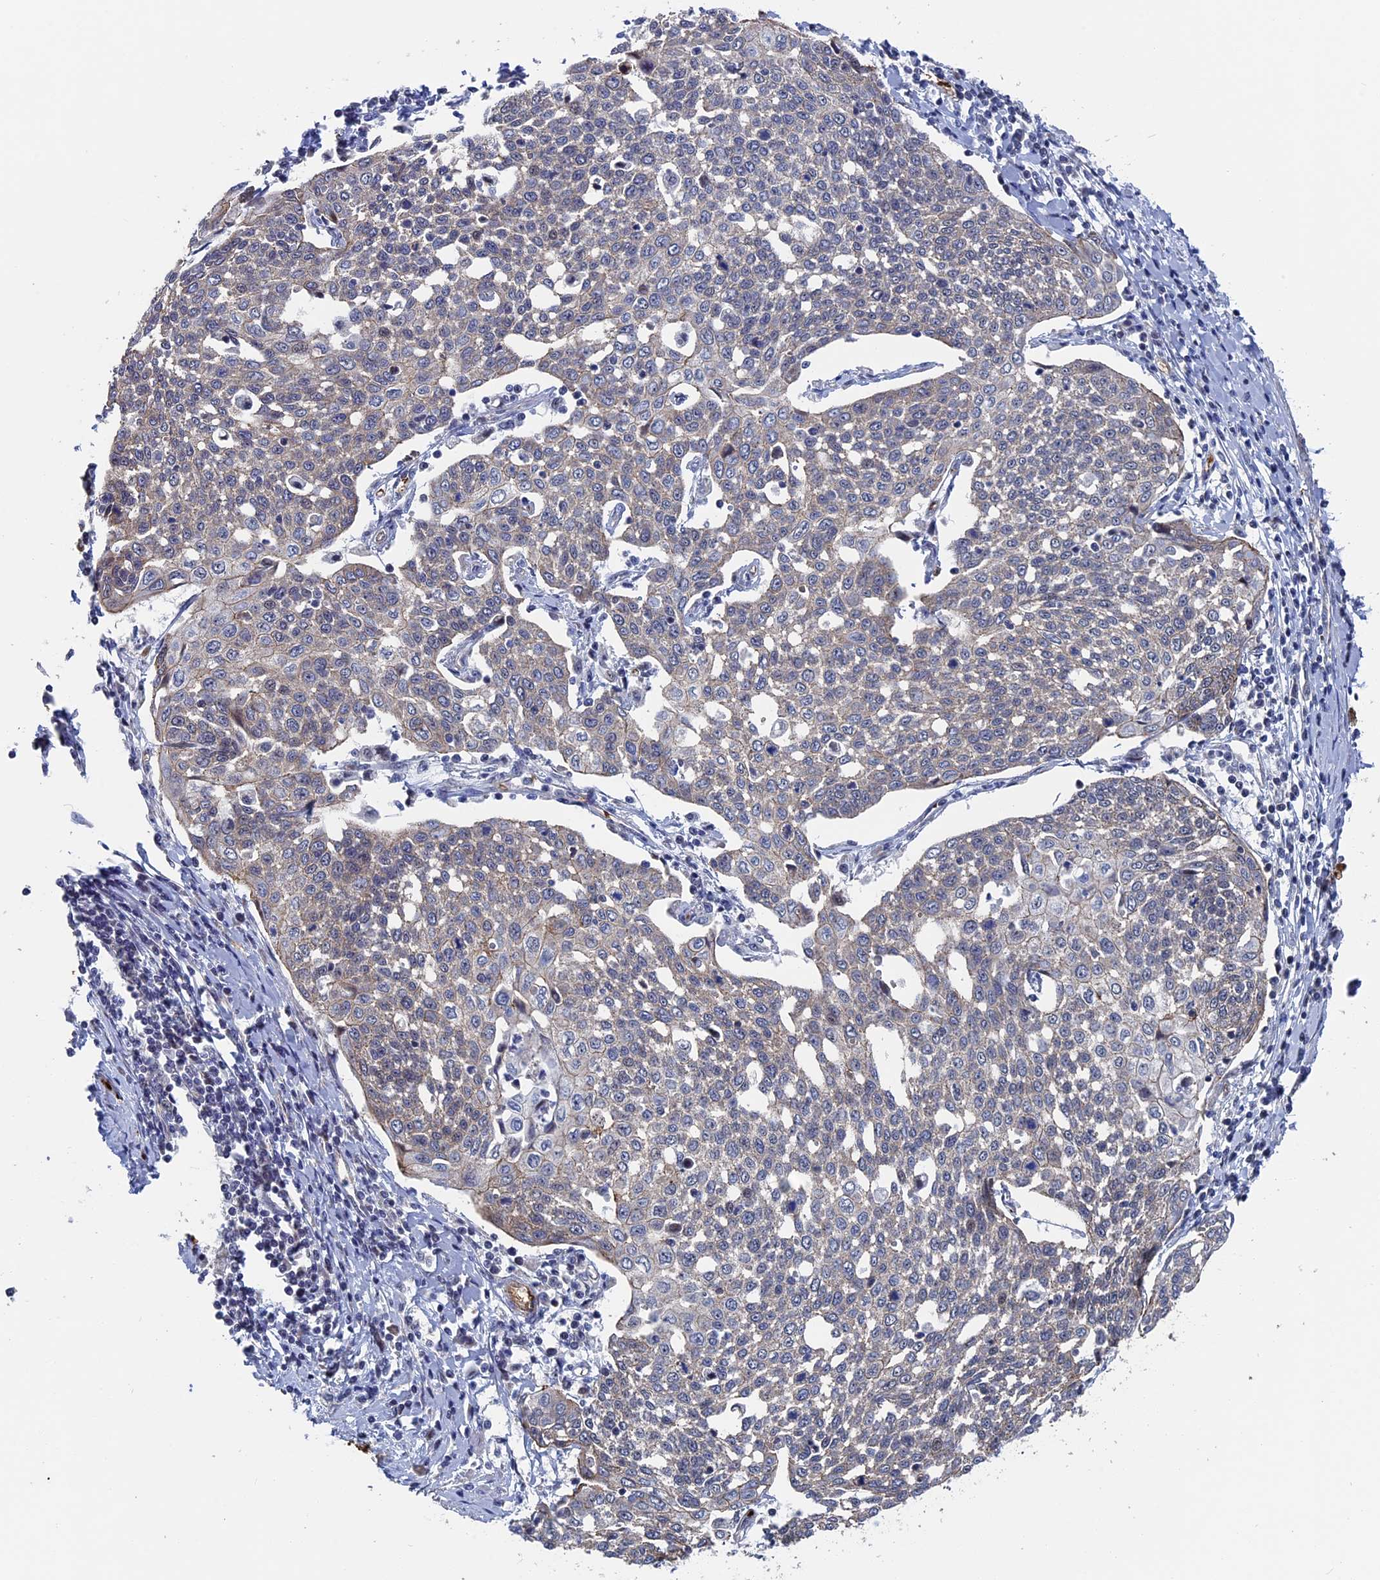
{"staining": {"intensity": "negative", "quantity": "none", "location": "none"}, "tissue": "cervical cancer", "cell_type": "Tumor cells", "image_type": "cancer", "snomed": [{"axis": "morphology", "description": "Squamous cell carcinoma, NOS"}, {"axis": "topography", "description": "Cervix"}], "caption": "Immunohistochemistry (IHC) image of neoplastic tissue: human cervical cancer (squamous cell carcinoma) stained with DAB (3,3'-diaminobenzidine) demonstrates no significant protein positivity in tumor cells.", "gene": "EXOSC9", "patient": {"sex": "female", "age": 34}}